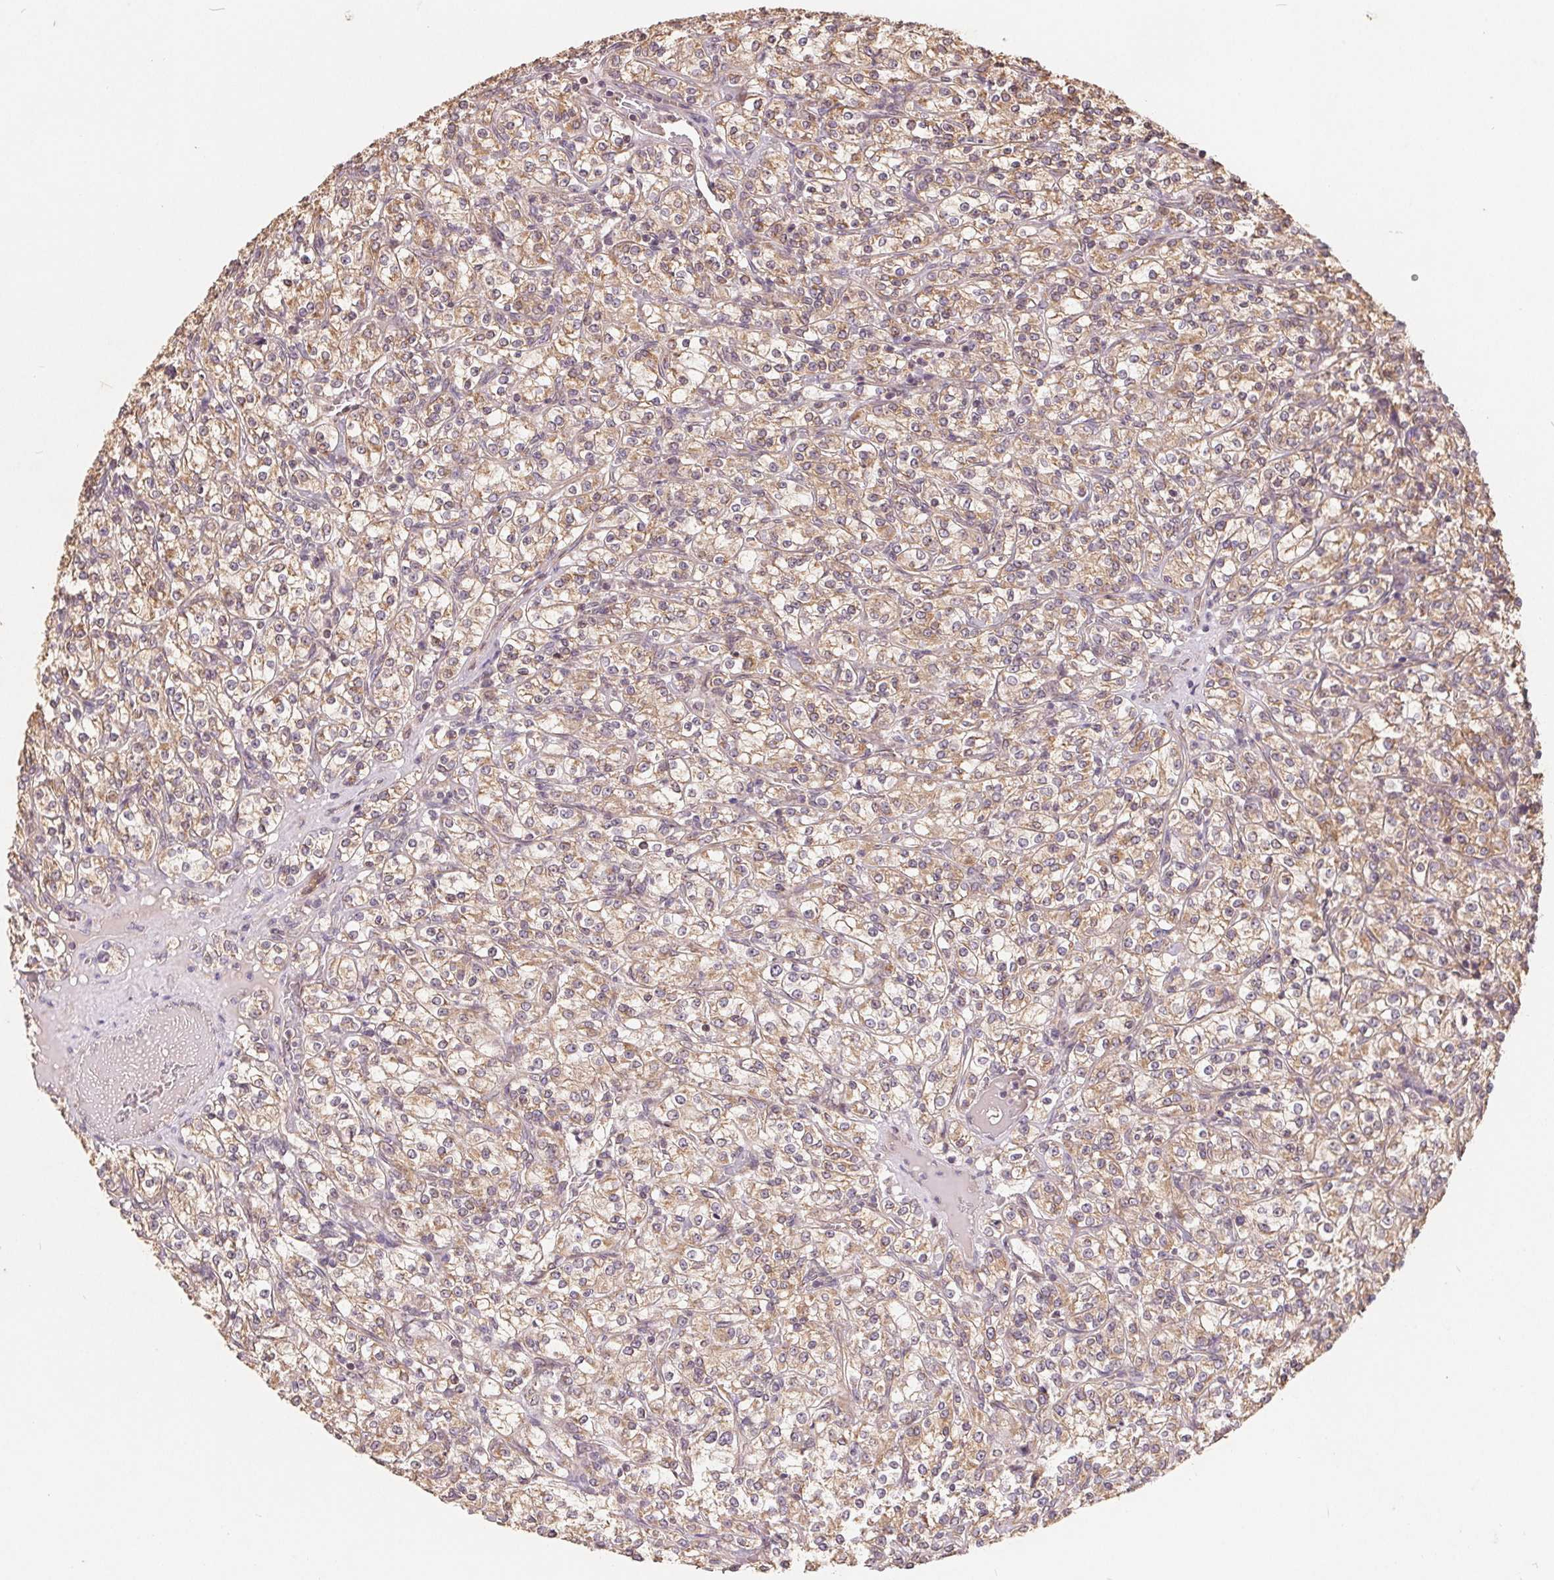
{"staining": {"intensity": "weak", "quantity": ">75%", "location": "cytoplasmic/membranous"}, "tissue": "renal cancer", "cell_type": "Tumor cells", "image_type": "cancer", "snomed": [{"axis": "morphology", "description": "Adenocarcinoma, NOS"}, {"axis": "topography", "description": "Kidney"}], "caption": "Human renal adenocarcinoma stained for a protein (brown) reveals weak cytoplasmic/membranous positive positivity in approximately >75% of tumor cells.", "gene": "CDIPT", "patient": {"sex": "male", "age": 77}}